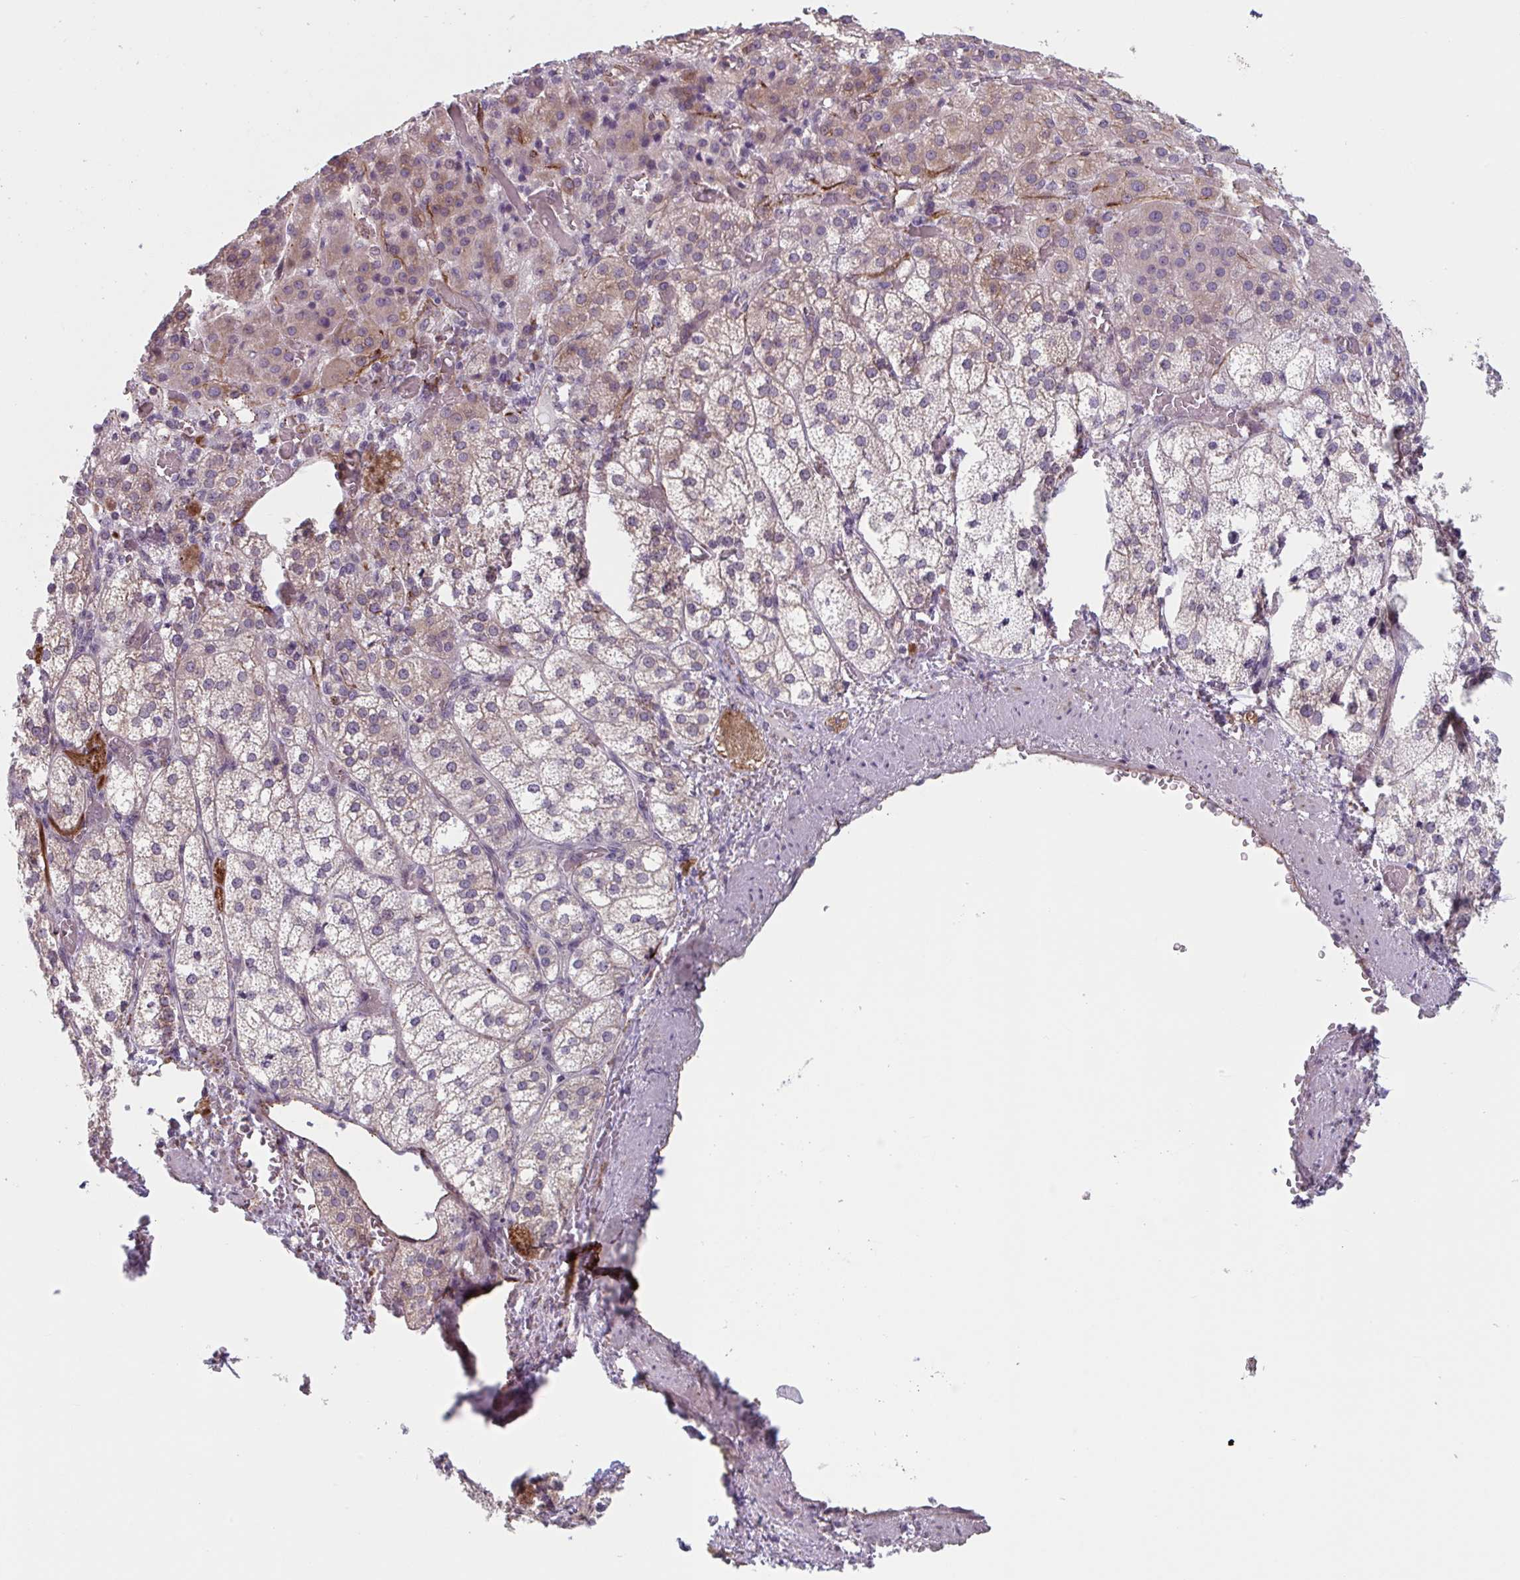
{"staining": {"intensity": "moderate", "quantity": "25%-75%", "location": "cytoplasmic/membranous"}, "tissue": "adrenal gland", "cell_type": "Glandular cells", "image_type": "normal", "snomed": [{"axis": "morphology", "description": "Normal tissue, NOS"}, {"axis": "topography", "description": "Adrenal gland"}], "caption": "Immunohistochemical staining of normal human adrenal gland displays moderate cytoplasmic/membranous protein positivity in about 25%-75% of glandular cells.", "gene": "TNFSF10", "patient": {"sex": "female", "age": 60}}